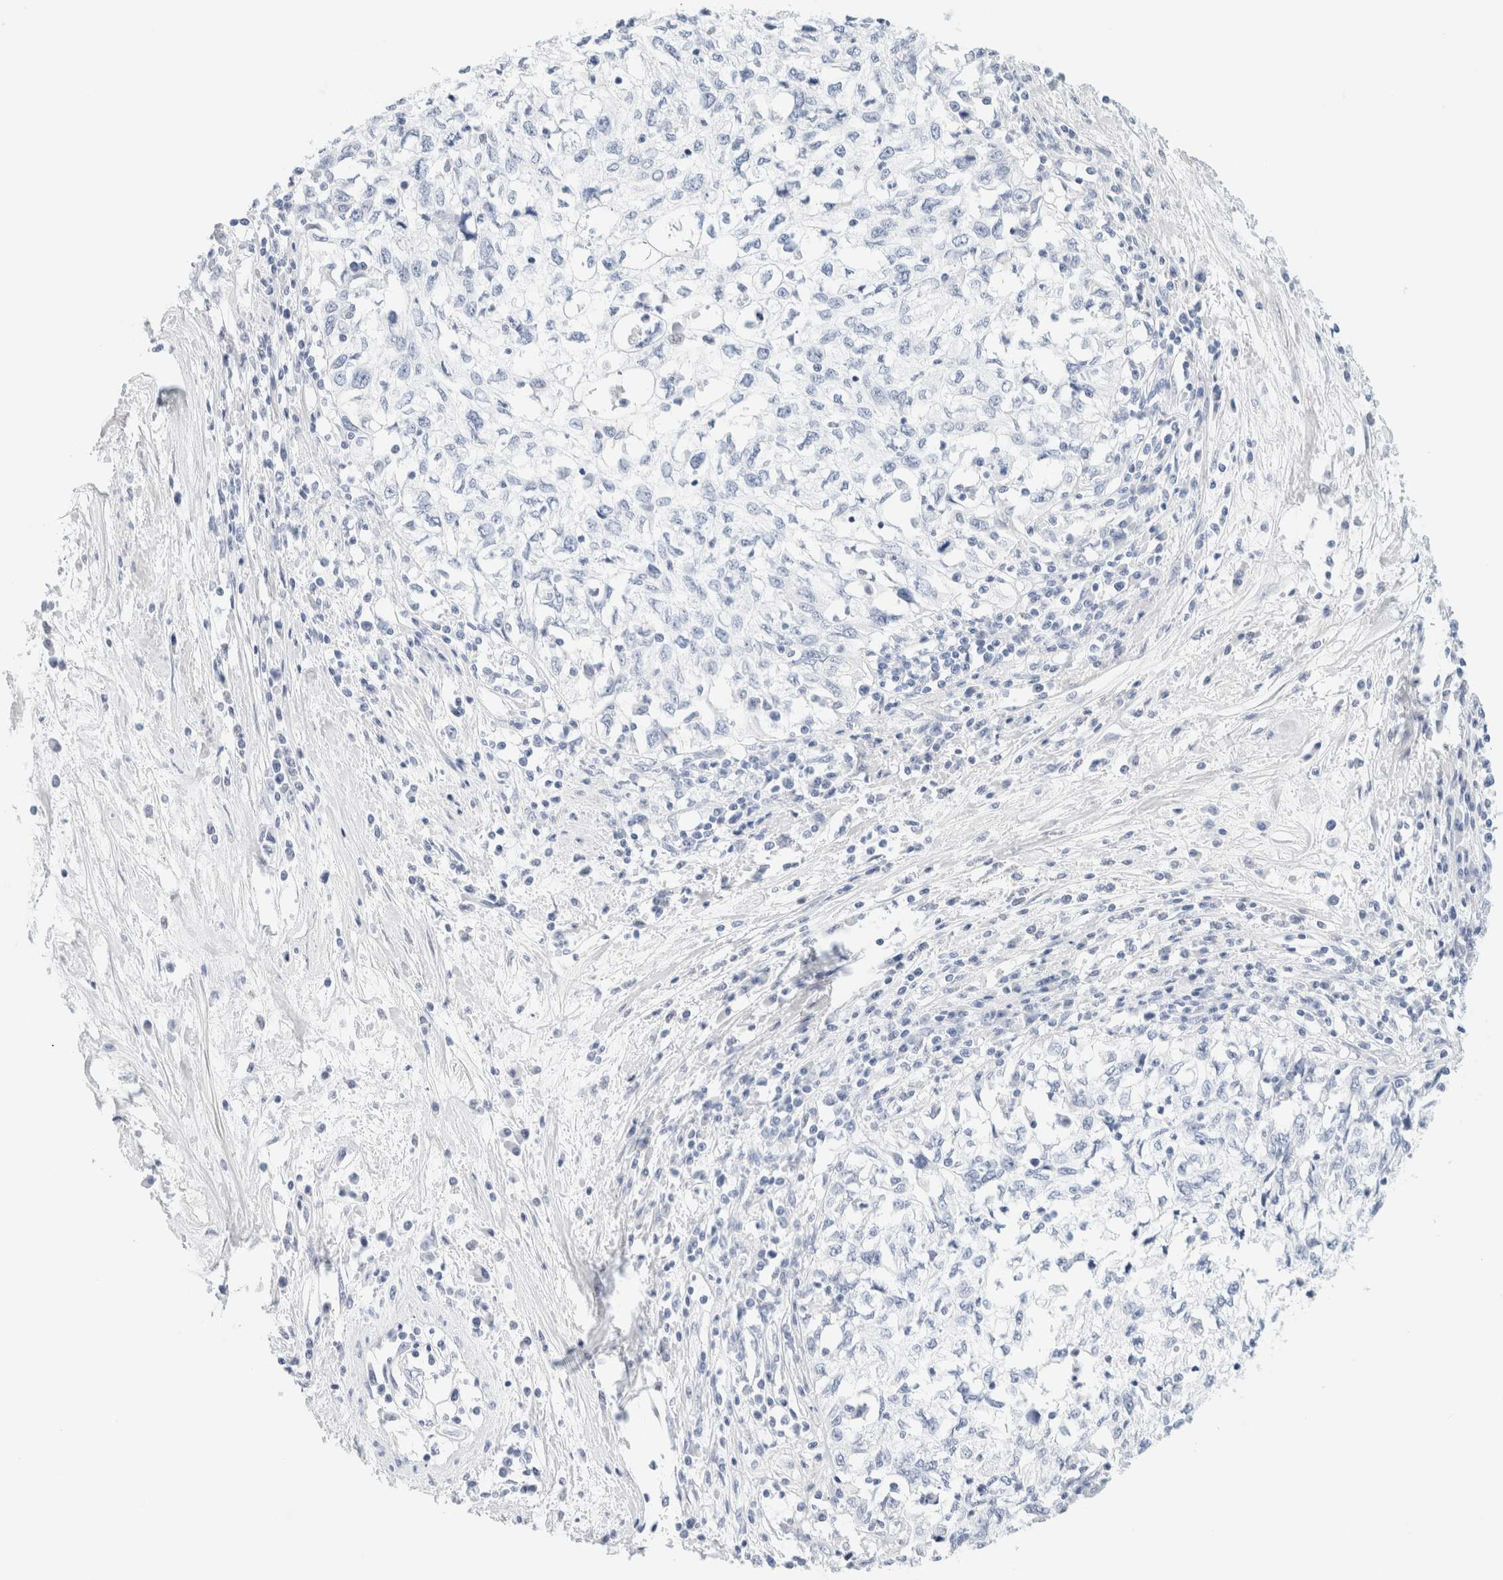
{"staining": {"intensity": "negative", "quantity": "none", "location": "none"}, "tissue": "cervical cancer", "cell_type": "Tumor cells", "image_type": "cancer", "snomed": [{"axis": "morphology", "description": "Squamous cell carcinoma, NOS"}, {"axis": "topography", "description": "Cervix"}], "caption": "Tumor cells are negative for brown protein staining in cervical cancer.", "gene": "DPYS", "patient": {"sex": "female", "age": 57}}